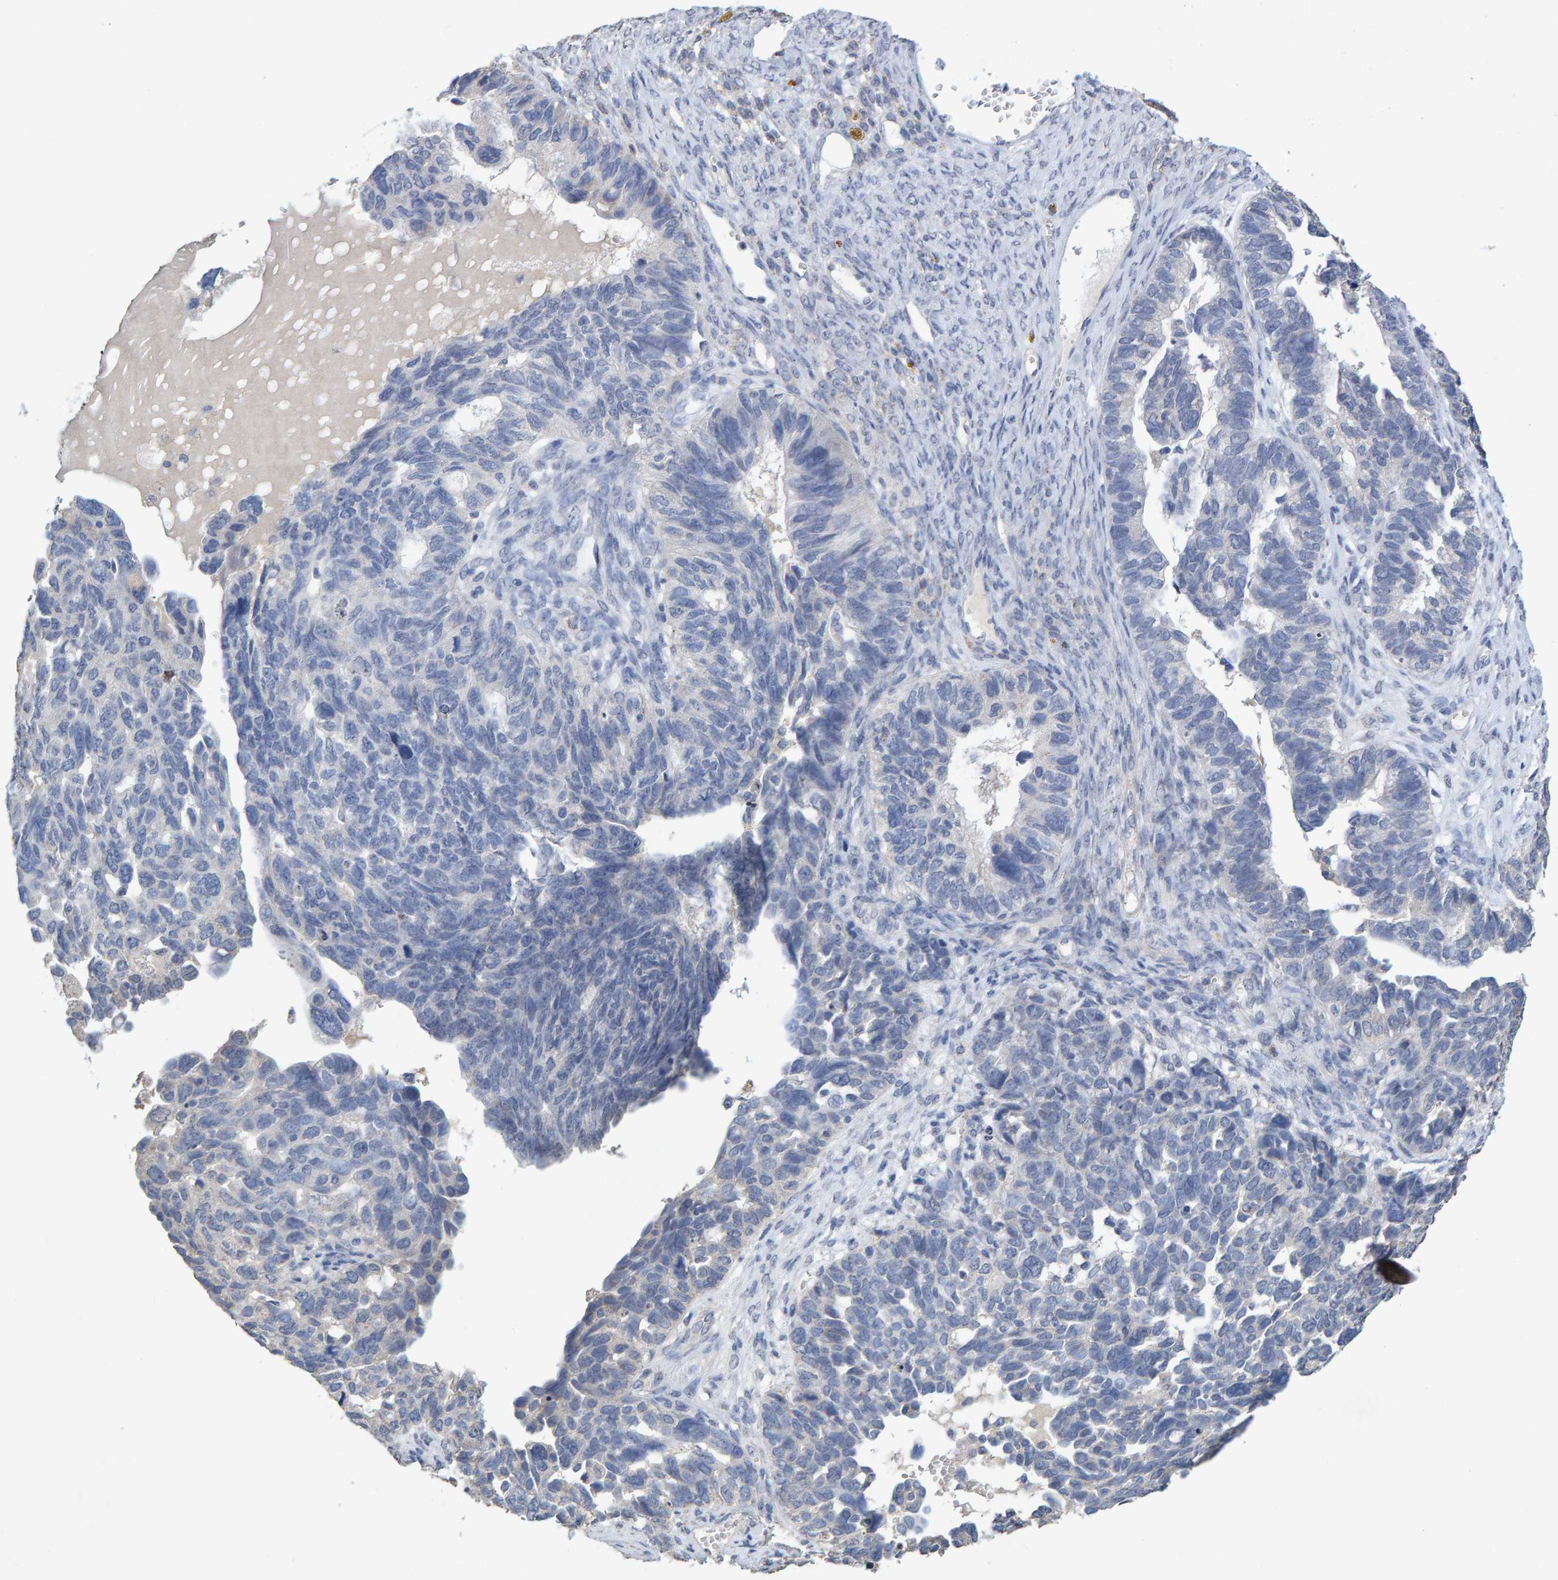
{"staining": {"intensity": "negative", "quantity": "none", "location": "none"}, "tissue": "ovarian cancer", "cell_type": "Tumor cells", "image_type": "cancer", "snomed": [{"axis": "morphology", "description": "Cystadenocarcinoma, serous, NOS"}, {"axis": "topography", "description": "Ovary"}], "caption": "This is an immunohistochemistry (IHC) histopathology image of human ovarian serous cystadenocarcinoma. There is no staining in tumor cells.", "gene": "CTH", "patient": {"sex": "female", "age": 79}}